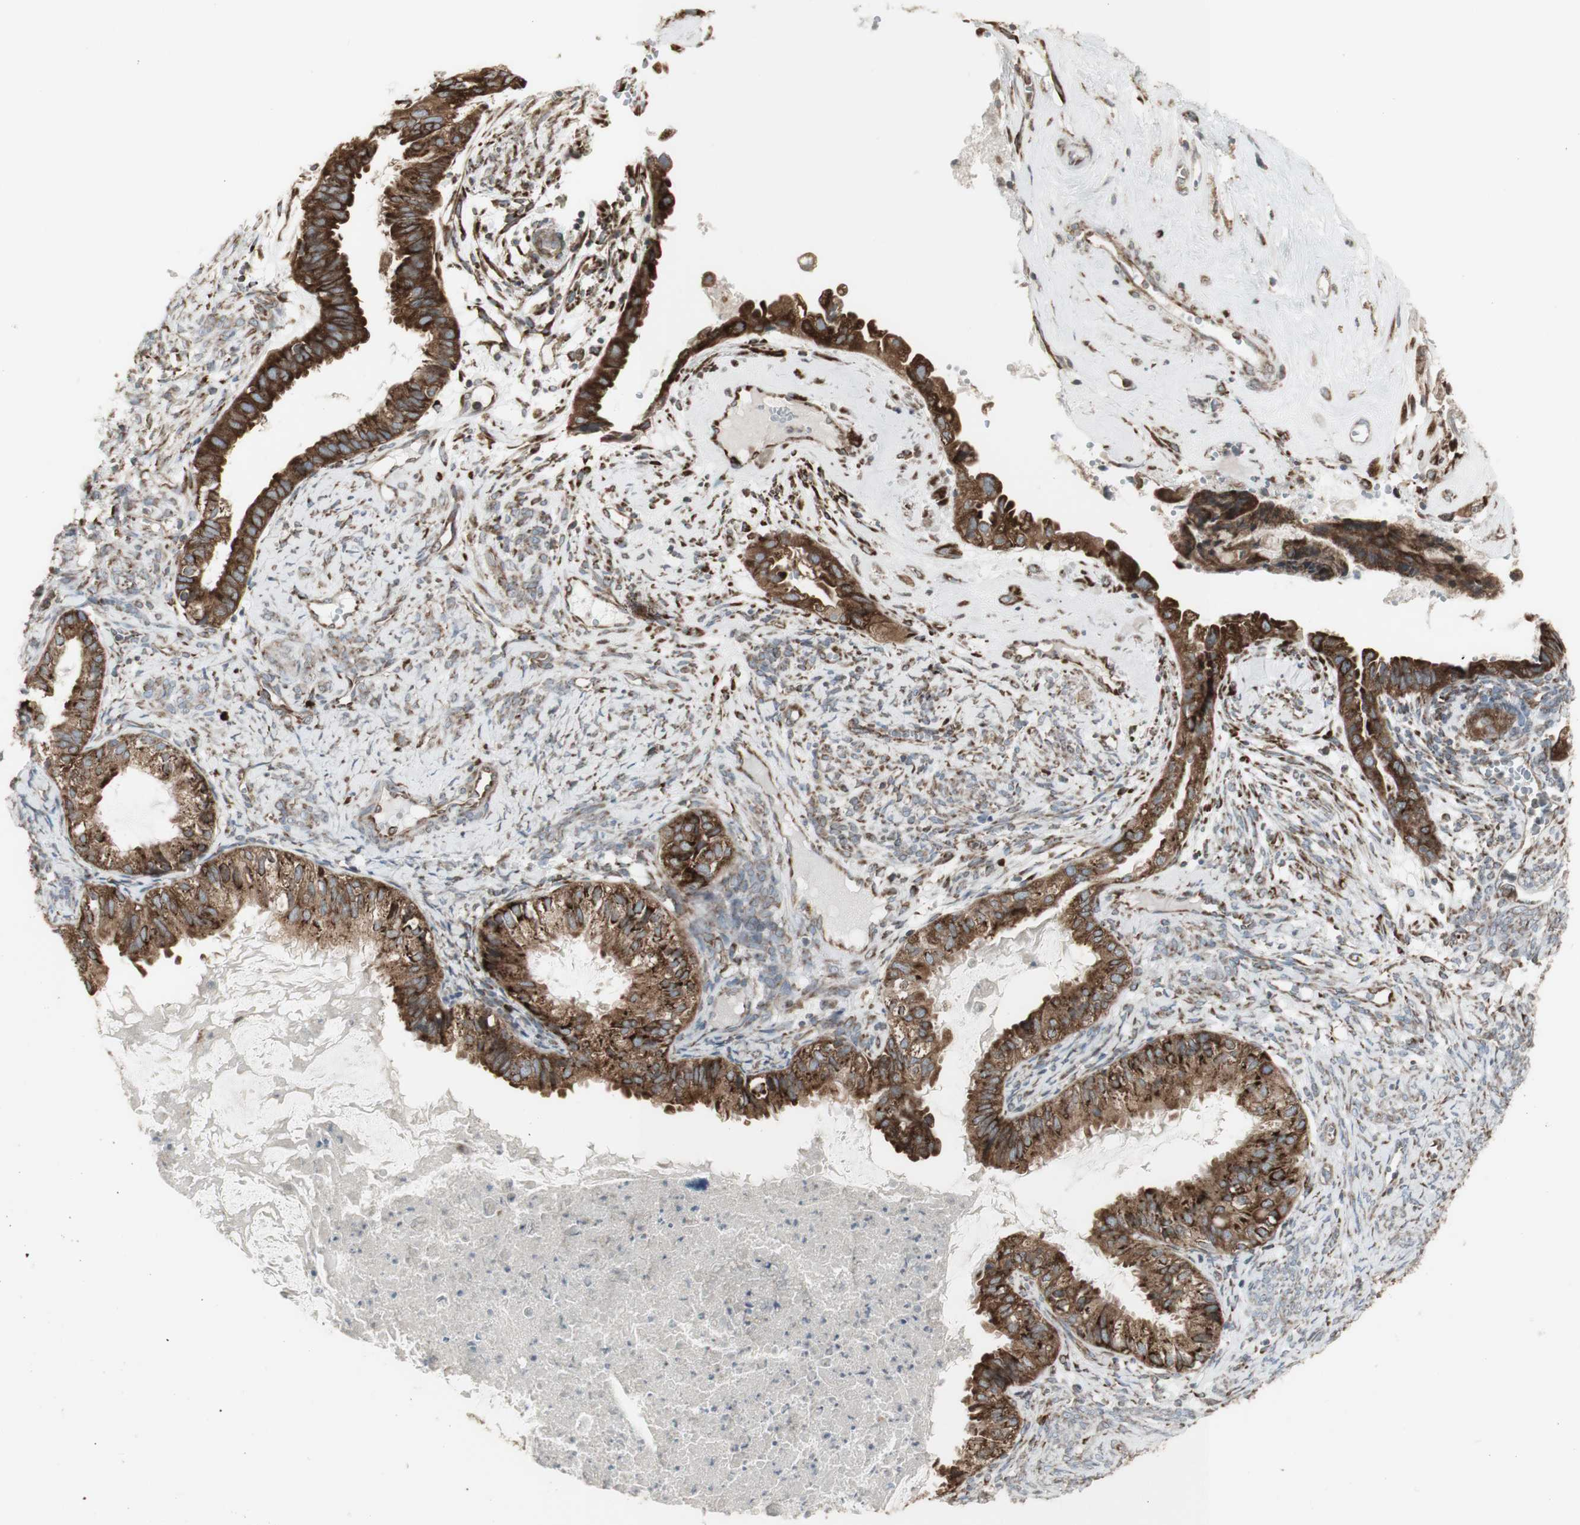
{"staining": {"intensity": "strong", "quantity": ">75%", "location": "cytoplasmic/membranous"}, "tissue": "cervical cancer", "cell_type": "Tumor cells", "image_type": "cancer", "snomed": [{"axis": "morphology", "description": "Normal tissue, NOS"}, {"axis": "morphology", "description": "Adenocarcinoma, NOS"}, {"axis": "topography", "description": "Cervix"}, {"axis": "topography", "description": "Endometrium"}], "caption": "Adenocarcinoma (cervical) stained with immunohistochemistry (IHC) shows strong cytoplasmic/membranous staining in approximately >75% of tumor cells.", "gene": "FKBP3", "patient": {"sex": "female", "age": 86}}